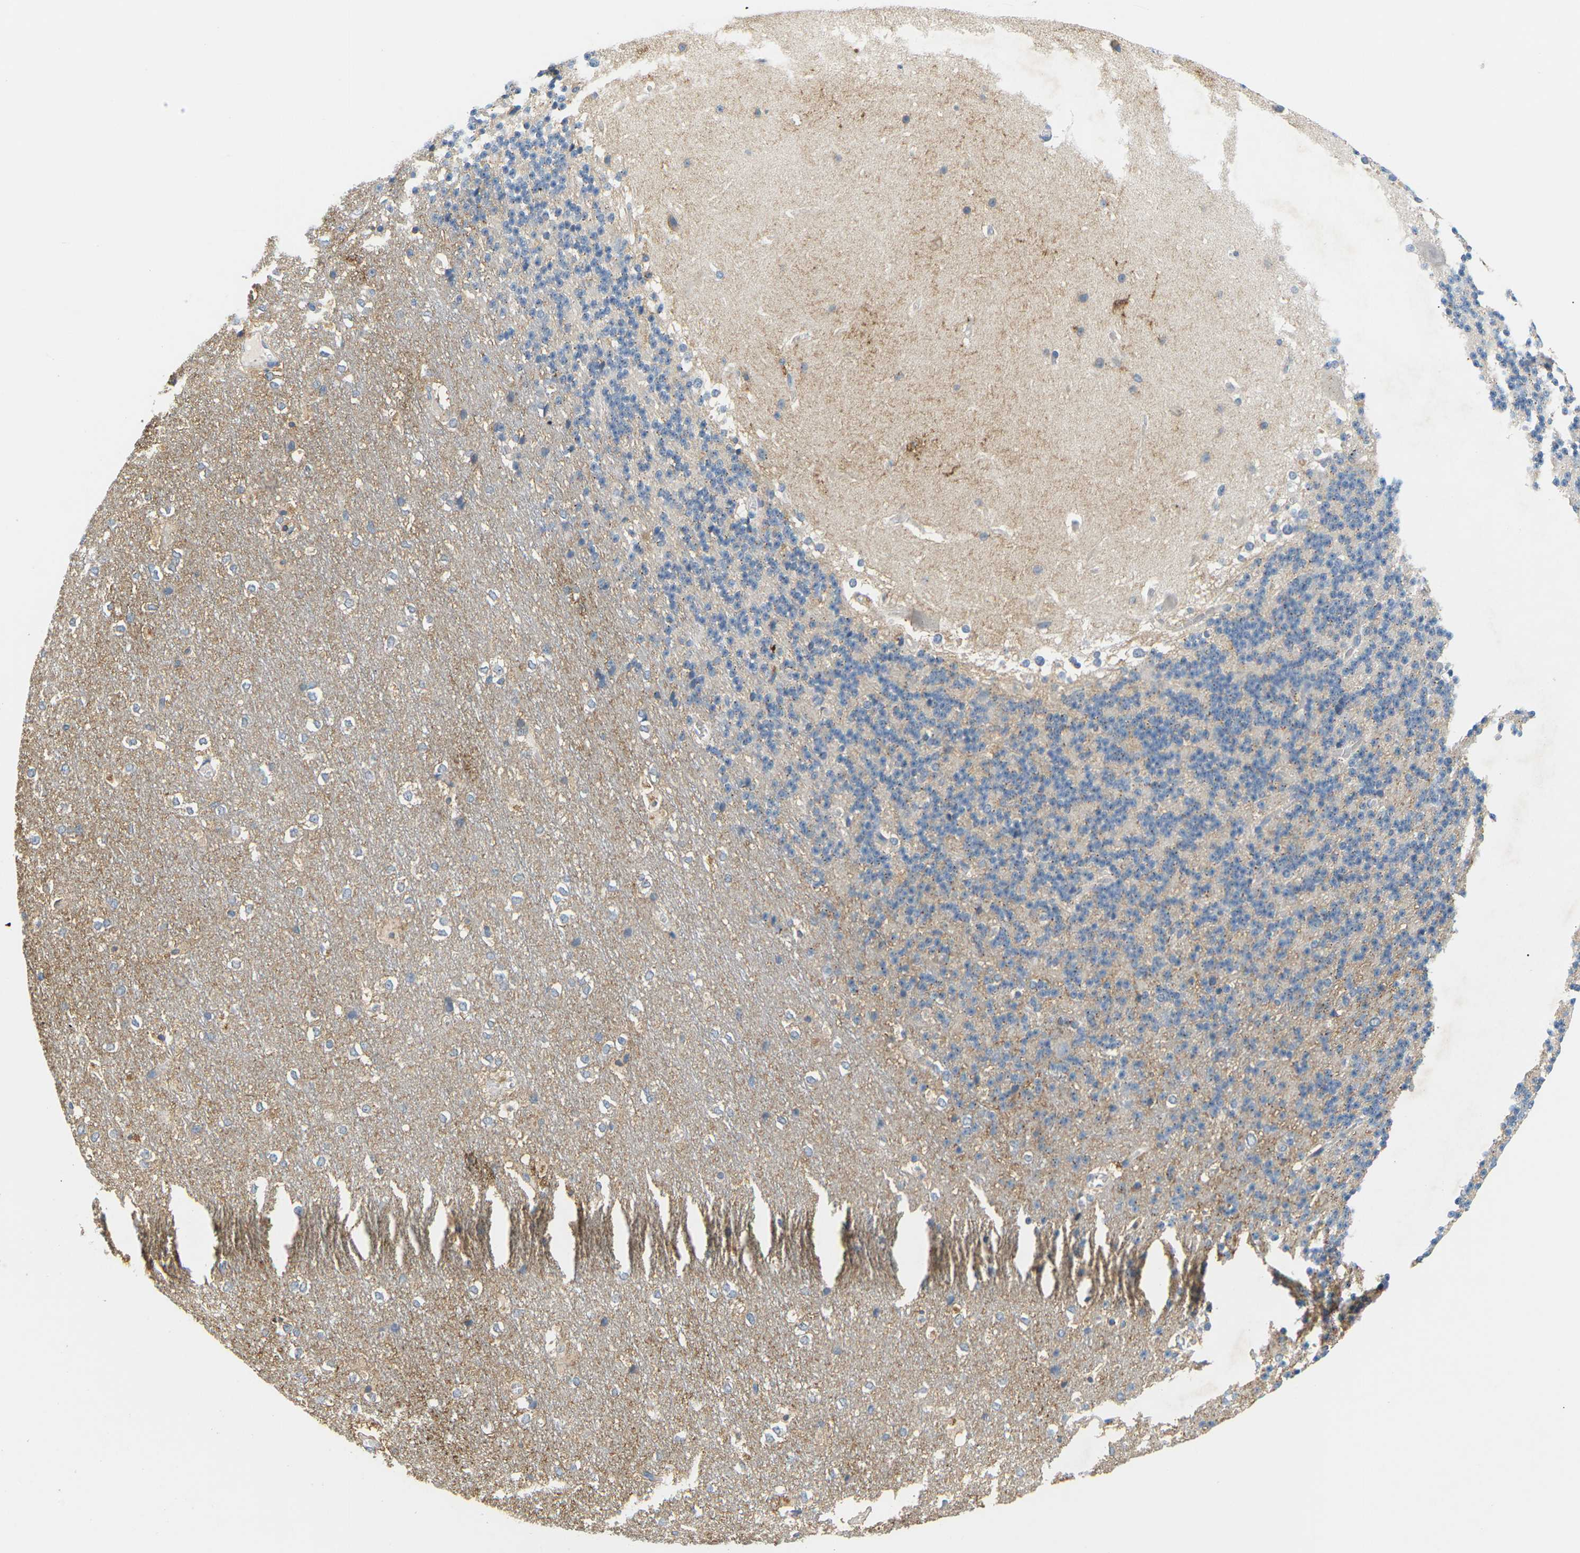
{"staining": {"intensity": "weak", "quantity": "<25%", "location": "cytoplasmic/membranous"}, "tissue": "cerebellum", "cell_type": "Cells in granular layer", "image_type": "normal", "snomed": [{"axis": "morphology", "description": "Normal tissue, NOS"}, {"axis": "topography", "description": "Cerebellum"}], "caption": "Immunohistochemistry (IHC) histopathology image of unremarkable cerebellum stained for a protein (brown), which demonstrates no positivity in cells in granular layer.", "gene": "ADM", "patient": {"sex": "female", "age": 19}}